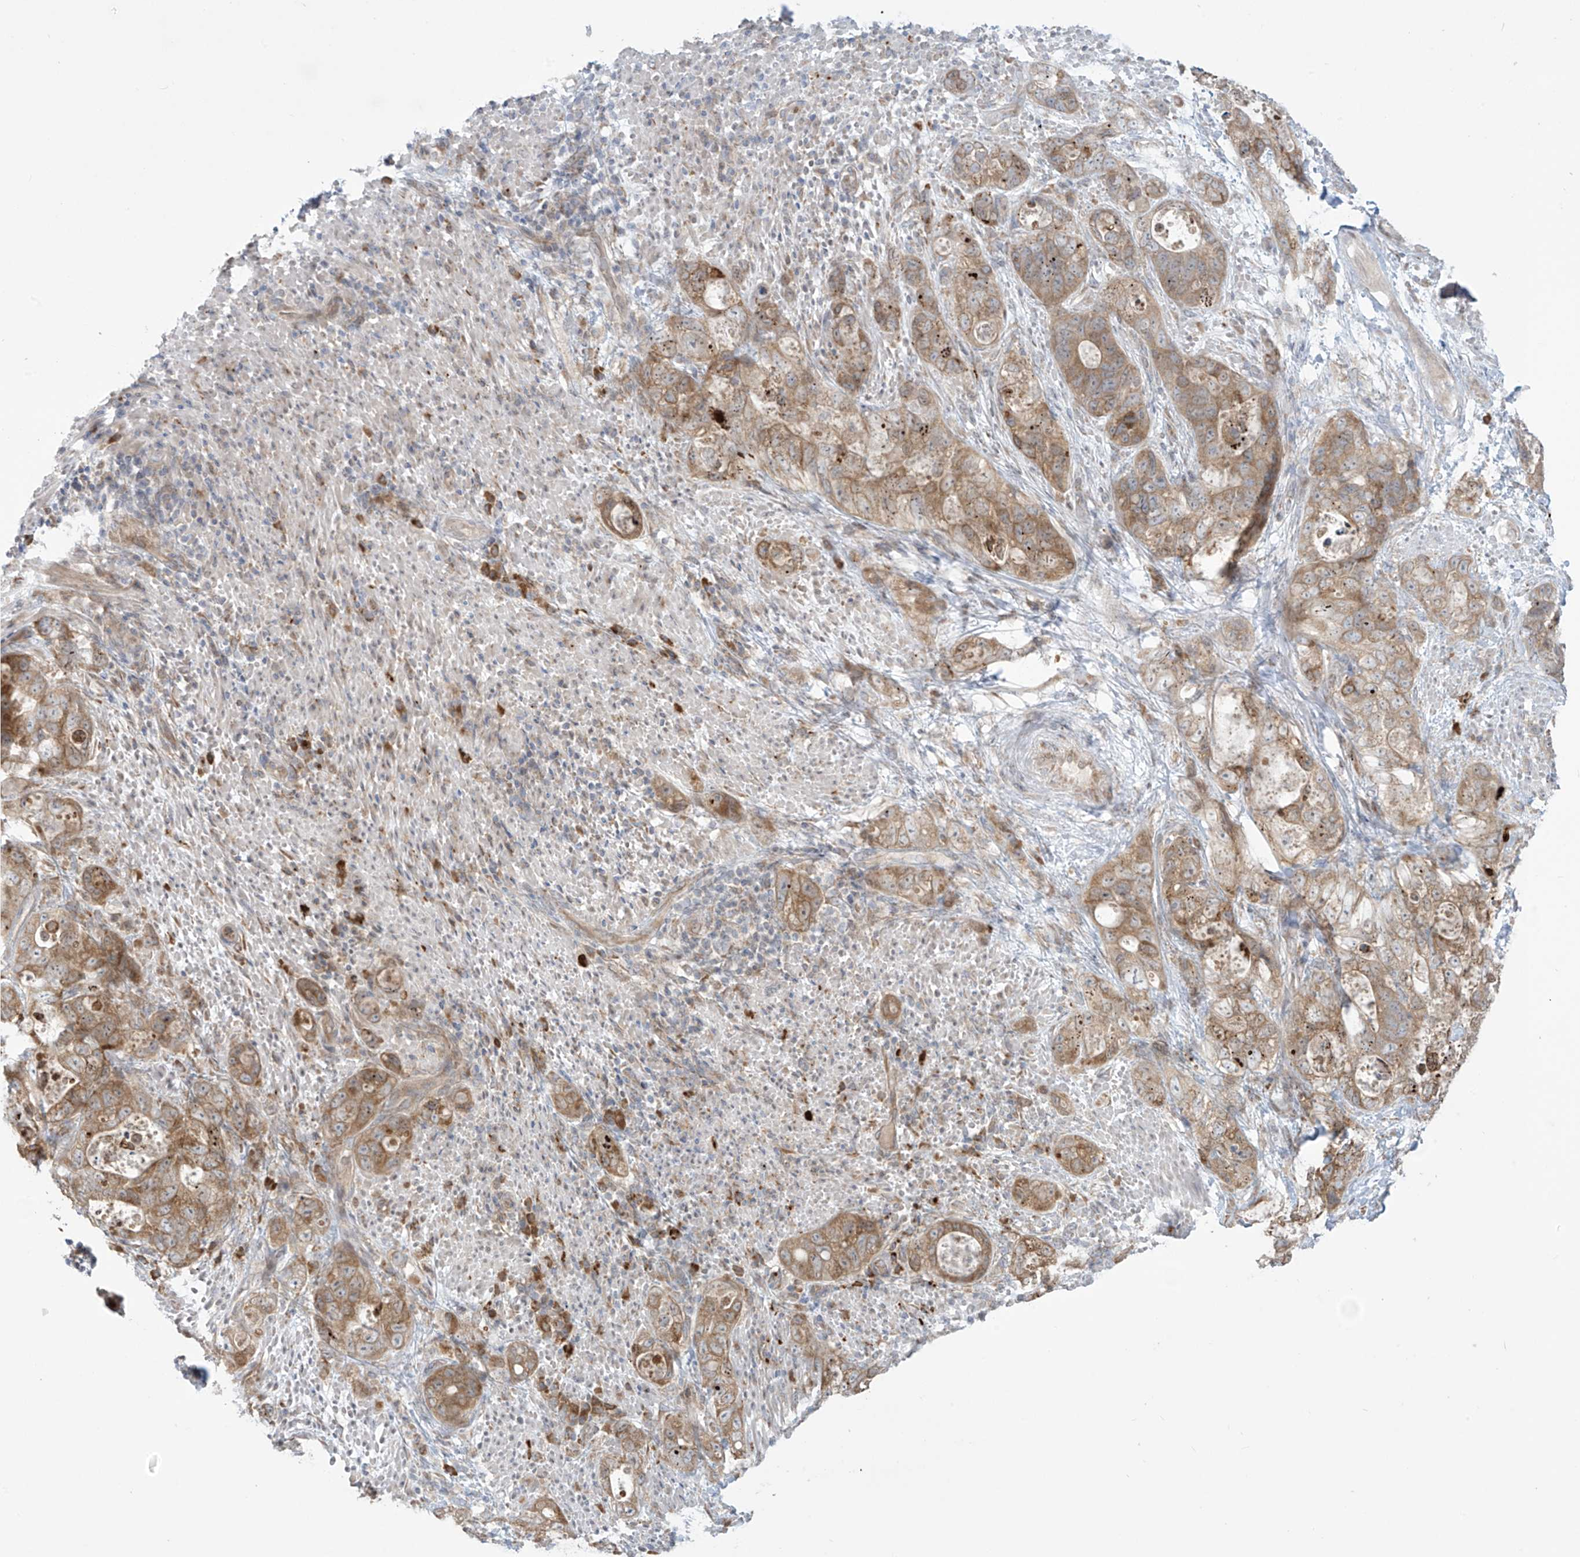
{"staining": {"intensity": "moderate", "quantity": "25%-75%", "location": "cytoplasmic/membranous"}, "tissue": "stomach cancer", "cell_type": "Tumor cells", "image_type": "cancer", "snomed": [{"axis": "morphology", "description": "Adenocarcinoma, NOS"}, {"axis": "topography", "description": "Stomach"}], "caption": "The micrograph demonstrates a brown stain indicating the presence of a protein in the cytoplasmic/membranous of tumor cells in adenocarcinoma (stomach). Immunohistochemistry (ihc) stains the protein in brown and the nuclei are stained blue.", "gene": "PPAT", "patient": {"sex": "female", "age": 89}}